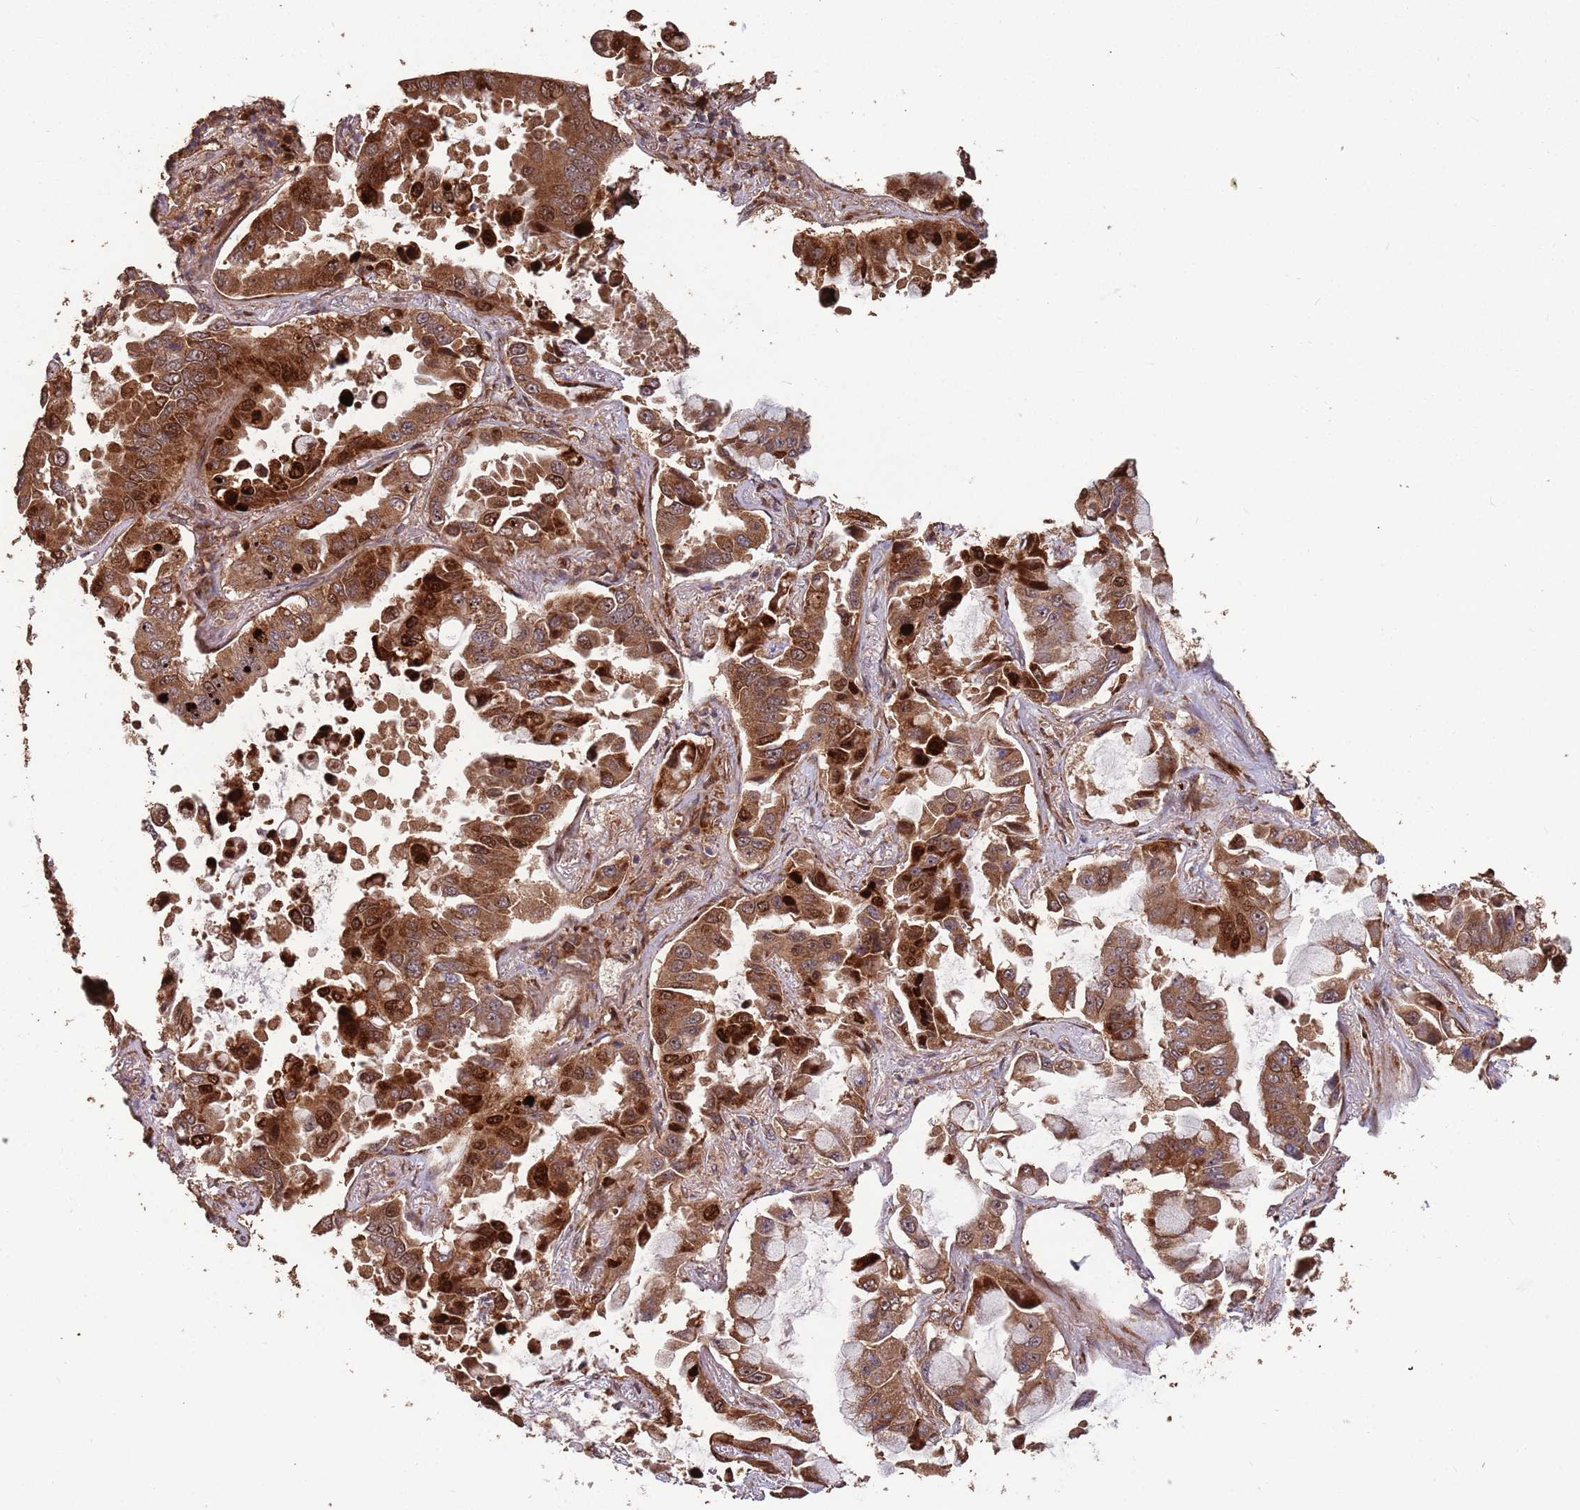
{"staining": {"intensity": "strong", "quantity": ">75%", "location": "cytoplasmic/membranous,nuclear"}, "tissue": "lung cancer", "cell_type": "Tumor cells", "image_type": "cancer", "snomed": [{"axis": "morphology", "description": "Adenocarcinoma, NOS"}, {"axis": "topography", "description": "Lung"}], "caption": "Adenocarcinoma (lung) tissue displays strong cytoplasmic/membranous and nuclear staining in about >75% of tumor cells, visualized by immunohistochemistry.", "gene": "ZNF428", "patient": {"sex": "male", "age": 64}}